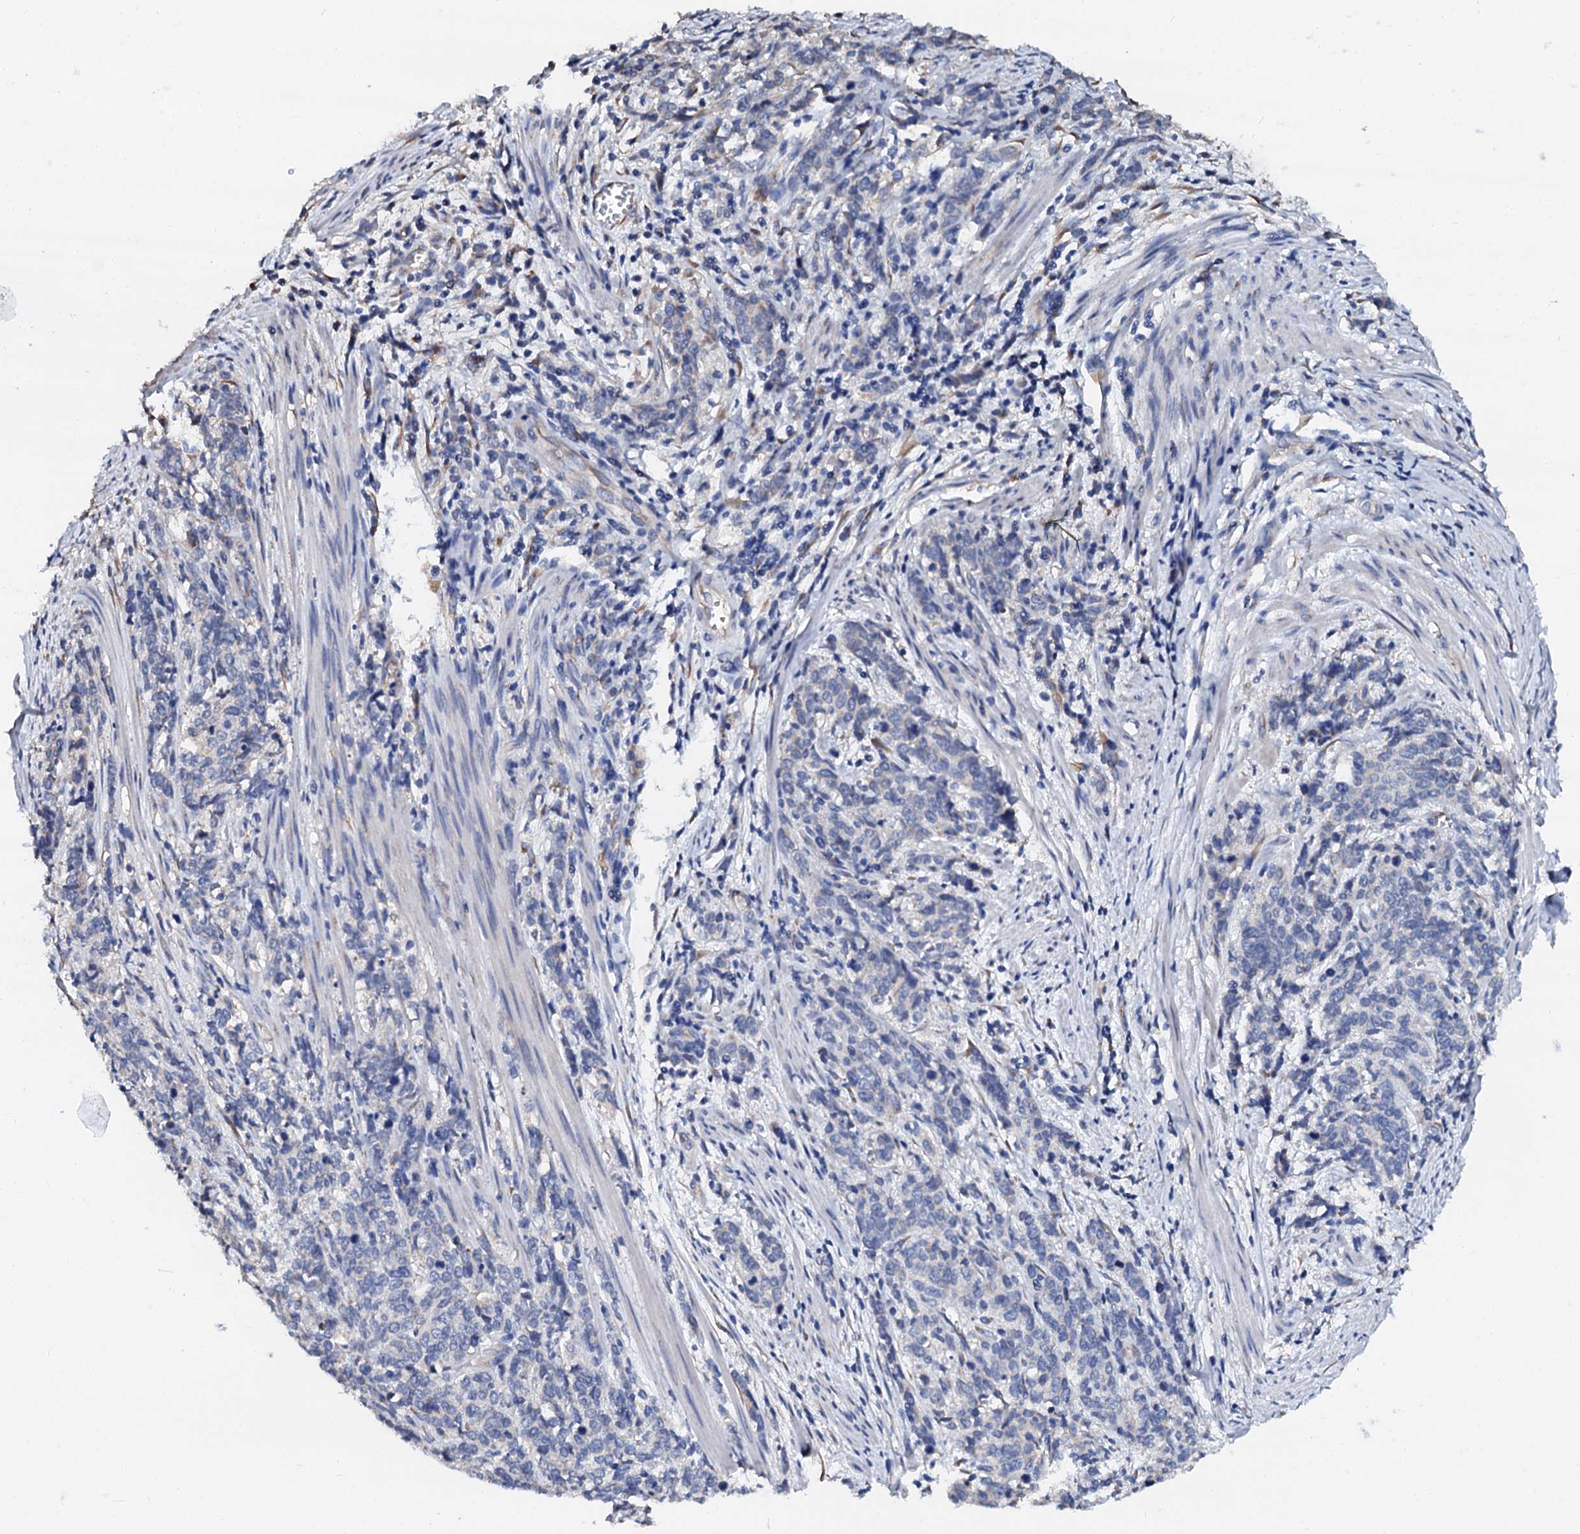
{"staining": {"intensity": "negative", "quantity": "none", "location": "none"}, "tissue": "cervical cancer", "cell_type": "Tumor cells", "image_type": "cancer", "snomed": [{"axis": "morphology", "description": "Squamous cell carcinoma, NOS"}, {"axis": "topography", "description": "Cervix"}], "caption": "Cervical cancer (squamous cell carcinoma) was stained to show a protein in brown. There is no significant positivity in tumor cells.", "gene": "AKAP3", "patient": {"sex": "female", "age": 60}}